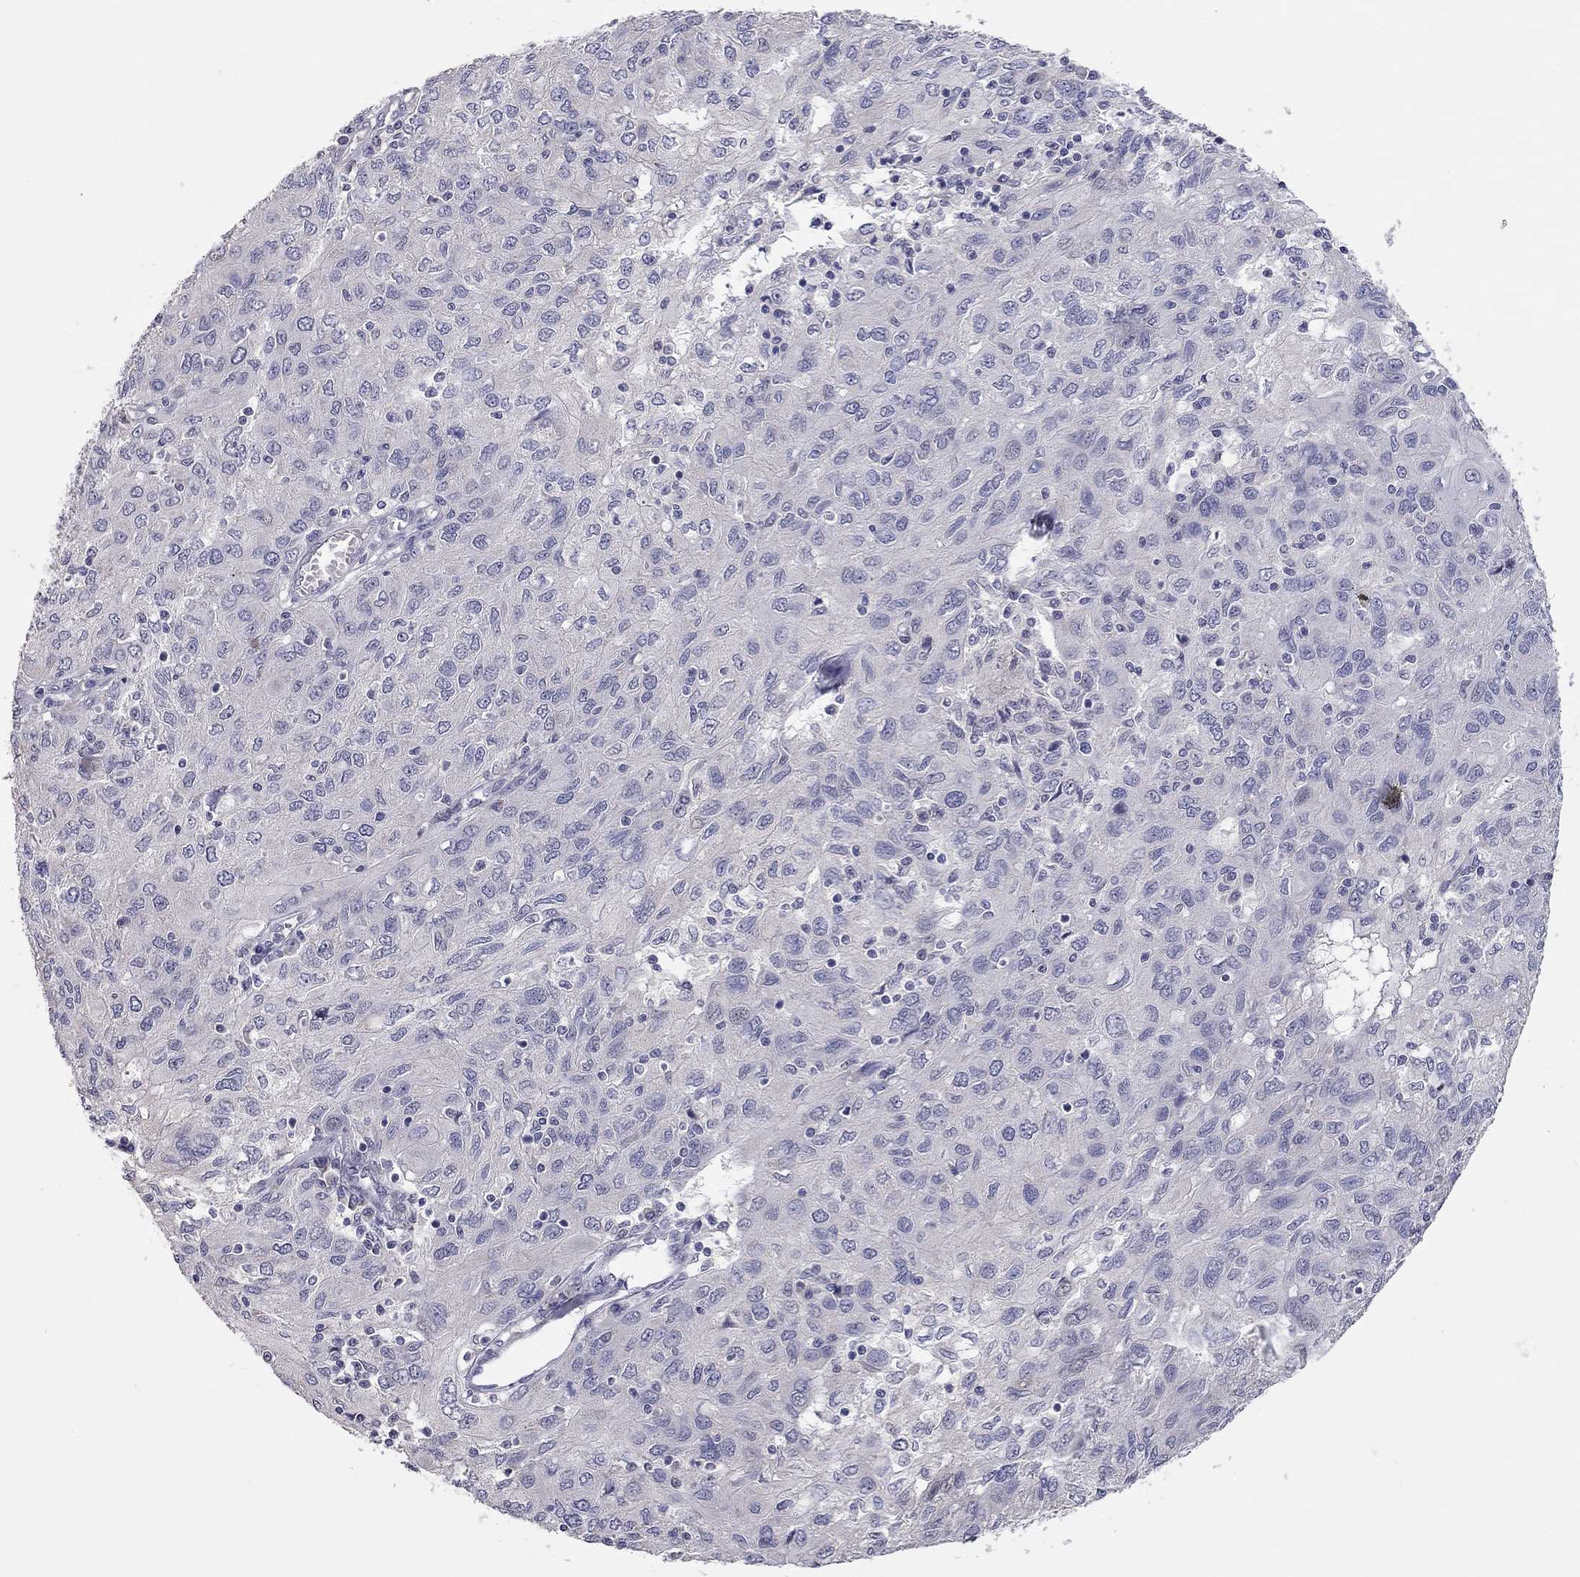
{"staining": {"intensity": "negative", "quantity": "none", "location": "none"}, "tissue": "ovarian cancer", "cell_type": "Tumor cells", "image_type": "cancer", "snomed": [{"axis": "morphology", "description": "Carcinoma, endometroid"}, {"axis": "topography", "description": "Ovary"}], "caption": "The immunohistochemistry photomicrograph has no significant positivity in tumor cells of ovarian cancer (endometroid carcinoma) tissue.", "gene": "SCARB1", "patient": {"sex": "female", "age": 50}}